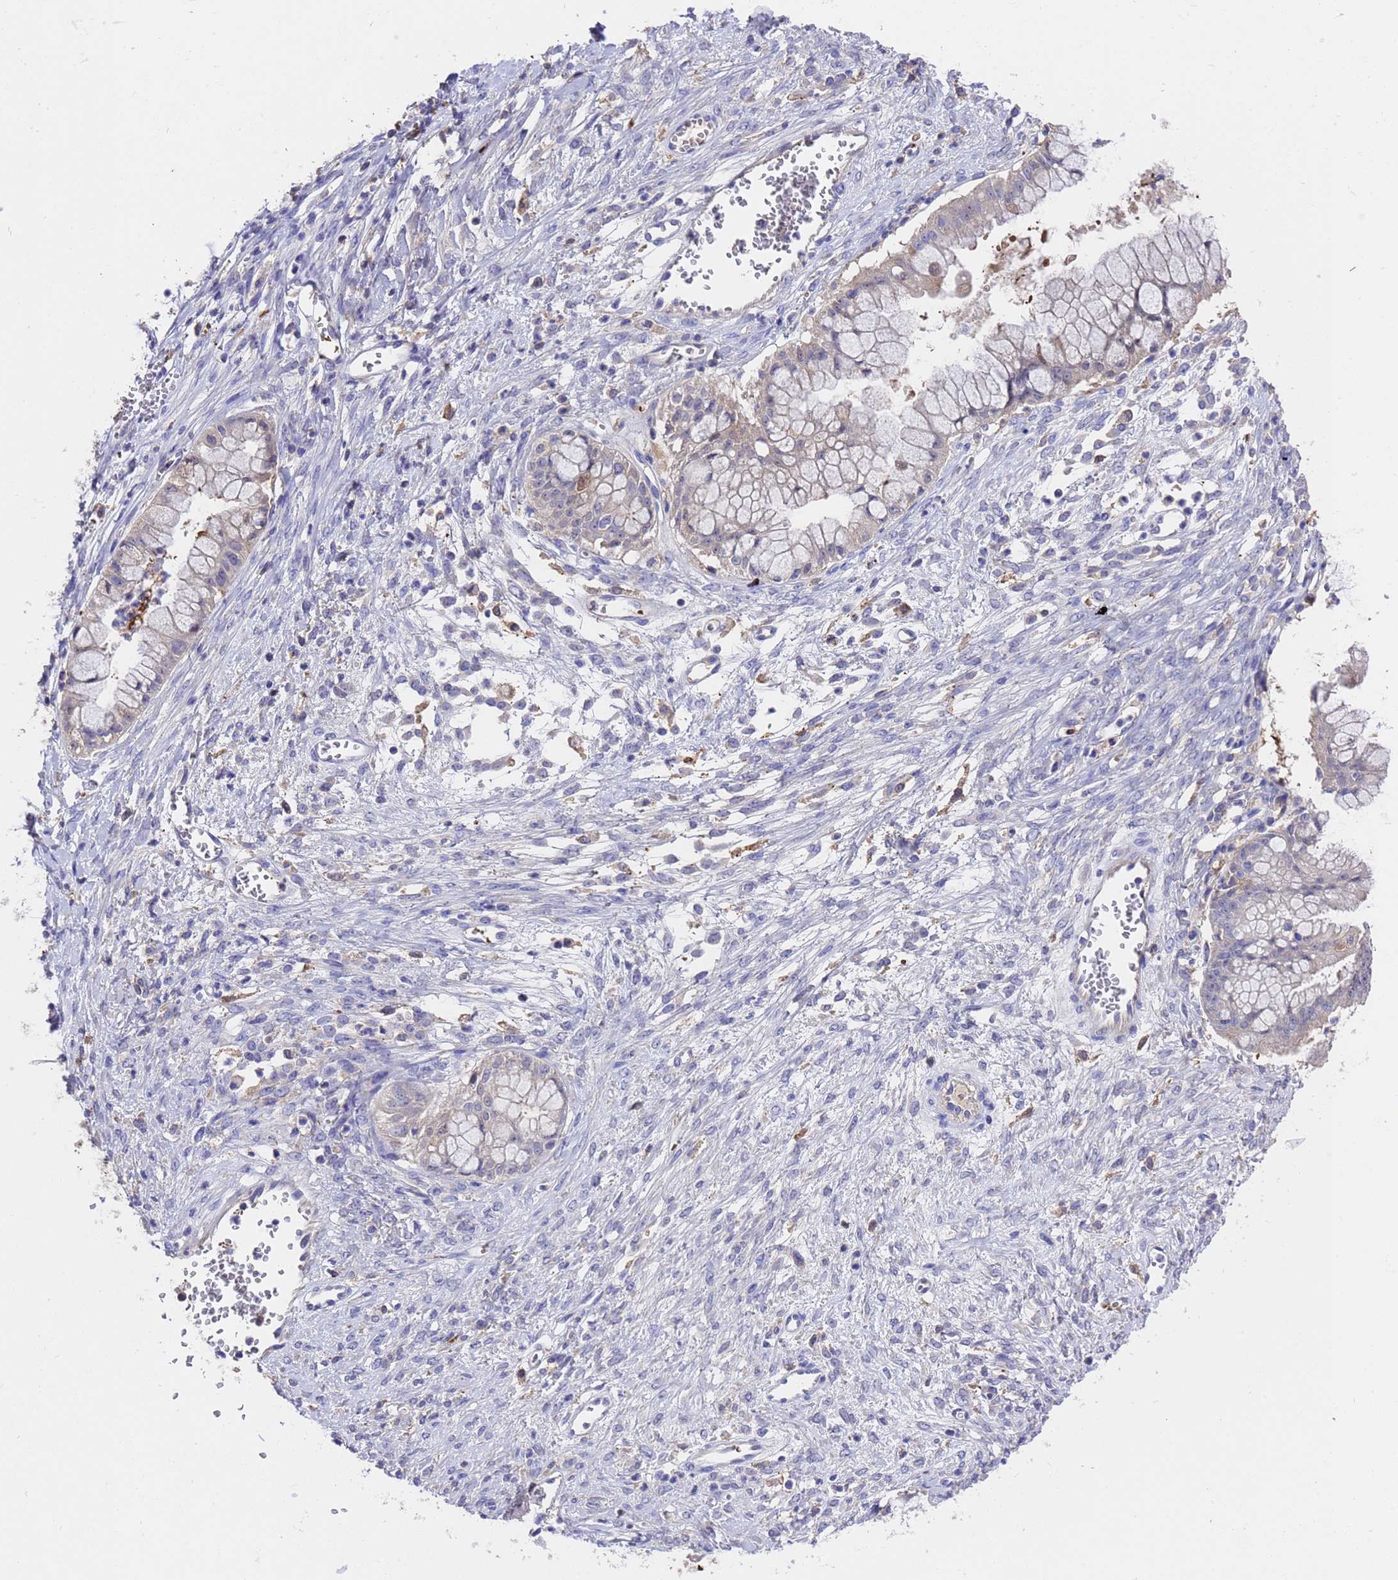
{"staining": {"intensity": "negative", "quantity": "none", "location": "none"}, "tissue": "ovarian cancer", "cell_type": "Tumor cells", "image_type": "cancer", "snomed": [{"axis": "morphology", "description": "Cystadenocarcinoma, mucinous, NOS"}, {"axis": "topography", "description": "Ovary"}], "caption": "The micrograph demonstrates no staining of tumor cells in mucinous cystadenocarcinoma (ovarian).", "gene": "ELP6", "patient": {"sex": "female", "age": 70}}